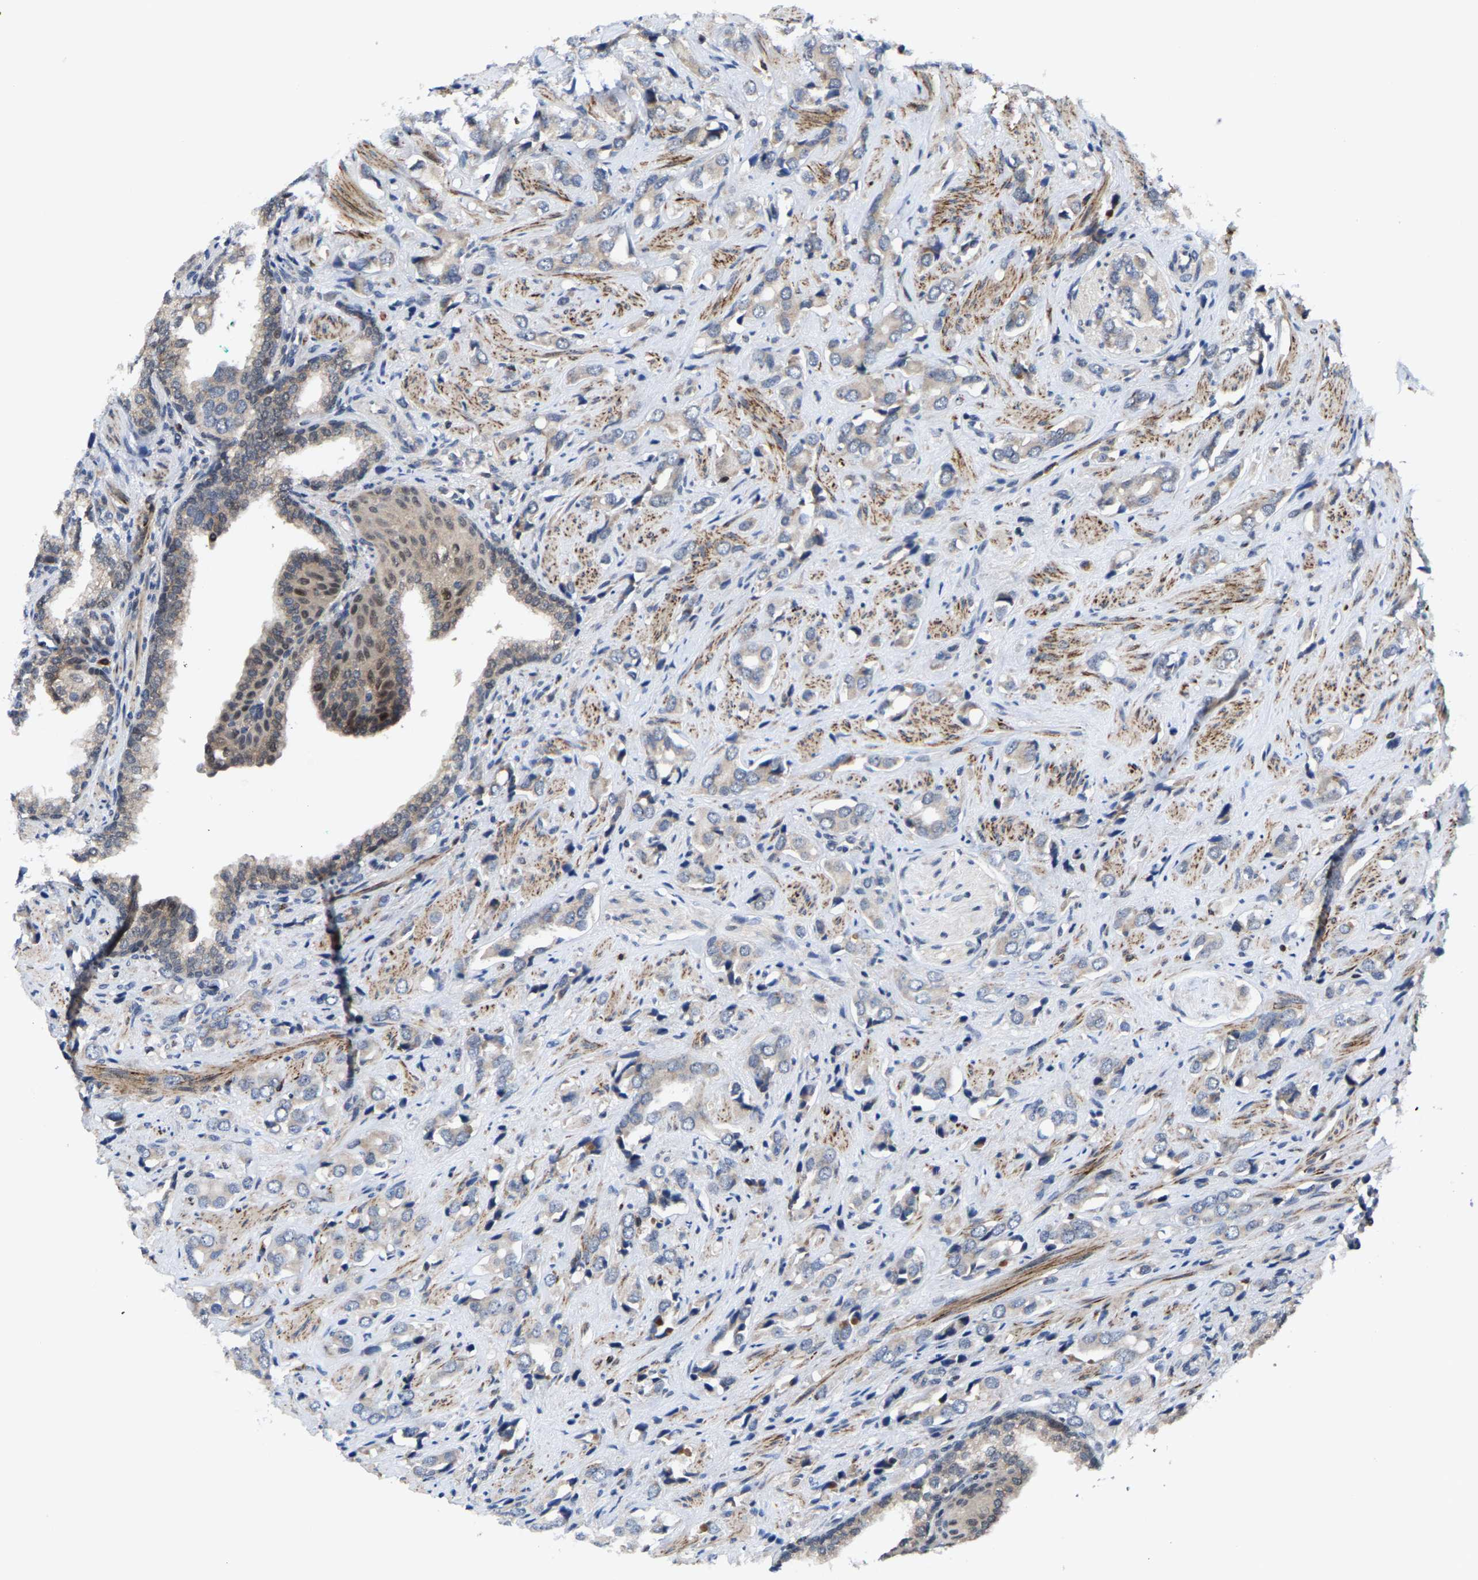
{"staining": {"intensity": "negative", "quantity": "none", "location": "none"}, "tissue": "prostate cancer", "cell_type": "Tumor cells", "image_type": "cancer", "snomed": [{"axis": "morphology", "description": "Adenocarcinoma, High grade"}, {"axis": "topography", "description": "Prostate"}], "caption": "Immunohistochemical staining of human prostate cancer demonstrates no significant positivity in tumor cells.", "gene": "TDRKH", "patient": {"sex": "male", "age": 52}}